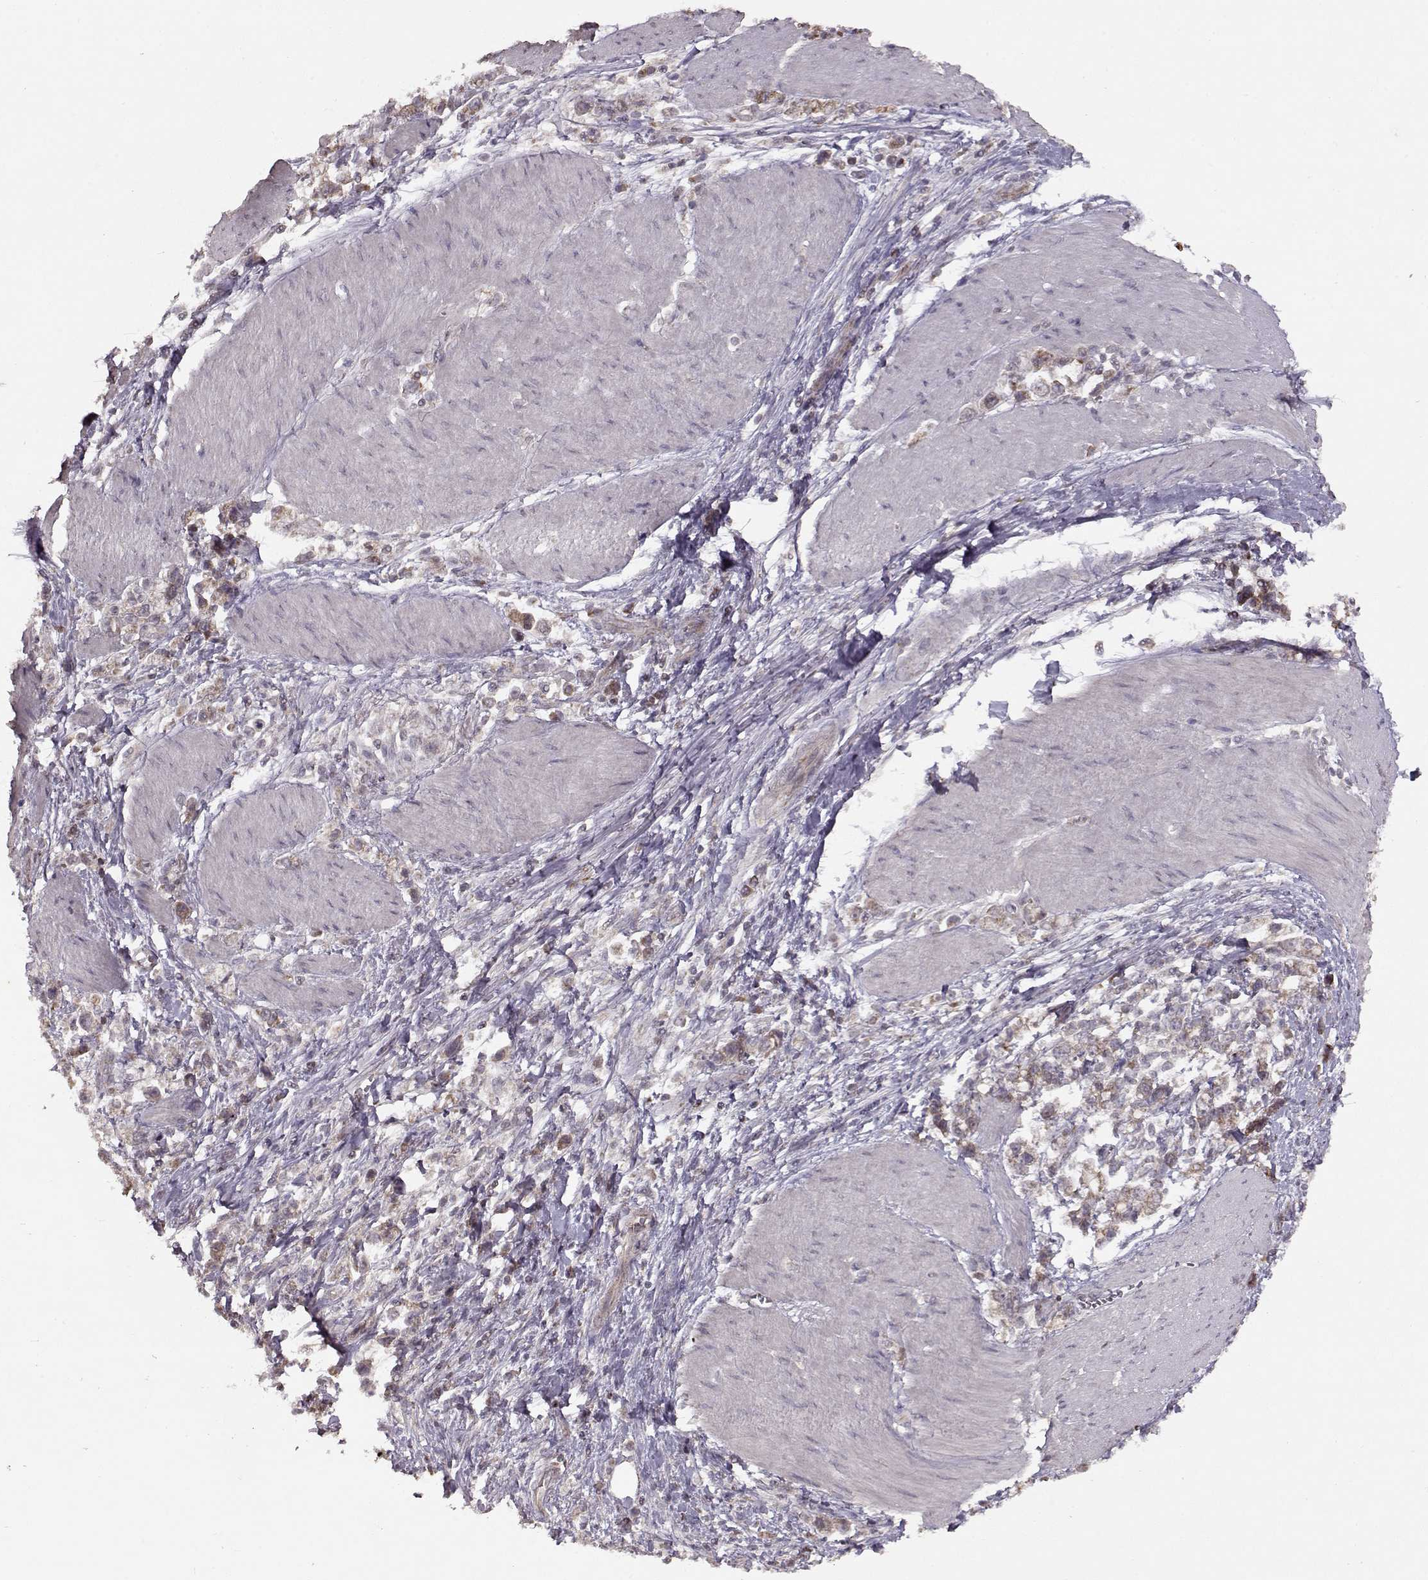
{"staining": {"intensity": "moderate", "quantity": ">75%", "location": "cytoplasmic/membranous"}, "tissue": "stomach cancer", "cell_type": "Tumor cells", "image_type": "cancer", "snomed": [{"axis": "morphology", "description": "Adenocarcinoma, NOS"}, {"axis": "topography", "description": "Stomach"}], "caption": "The immunohistochemical stain highlights moderate cytoplasmic/membranous positivity in tumor cells of stomach cancer tissue.", "gene": "CMTM3", "patient": {"sex": "male", "age": 63}}